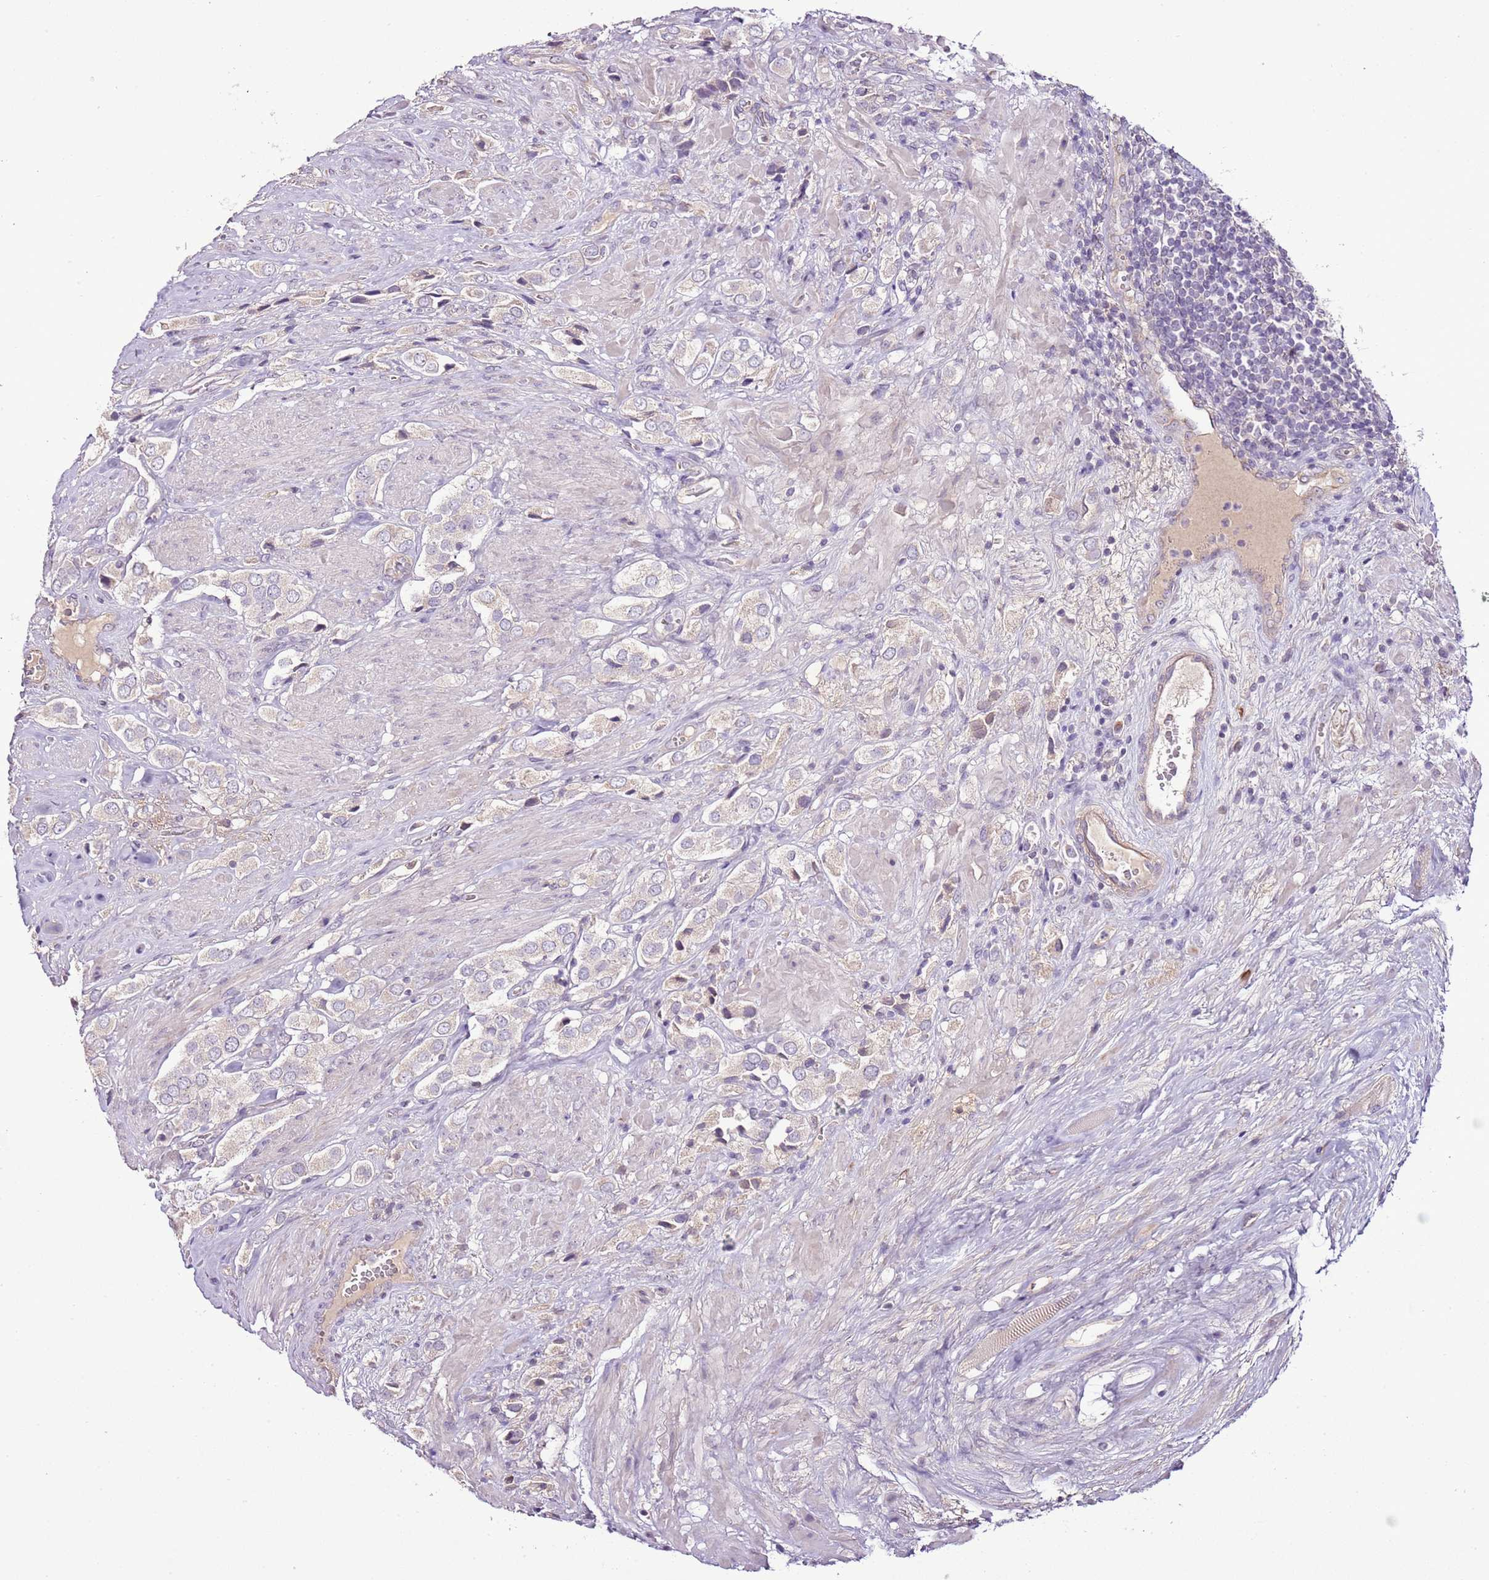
{"staining": {"intensity": "negative", "quantity": "none", "location": "none"}, "tissue": "prostate cancer", "cell_type": "Tumor cells", "image_type": "cancer", "snomed": [{"axis": "morphology", "description": "Adenocarcinoma, High grade"}, {"axis": "topography", "description": "Prostate and seminal vesicle, NOS"}], "caption": "Immunohistochemical staining of high-grade adenocarcinoma (prostate) demonstrates no significant staining in tumor cells.", "gene": "CMKLR1", "patient": {"sex": "male", "age": 64}}